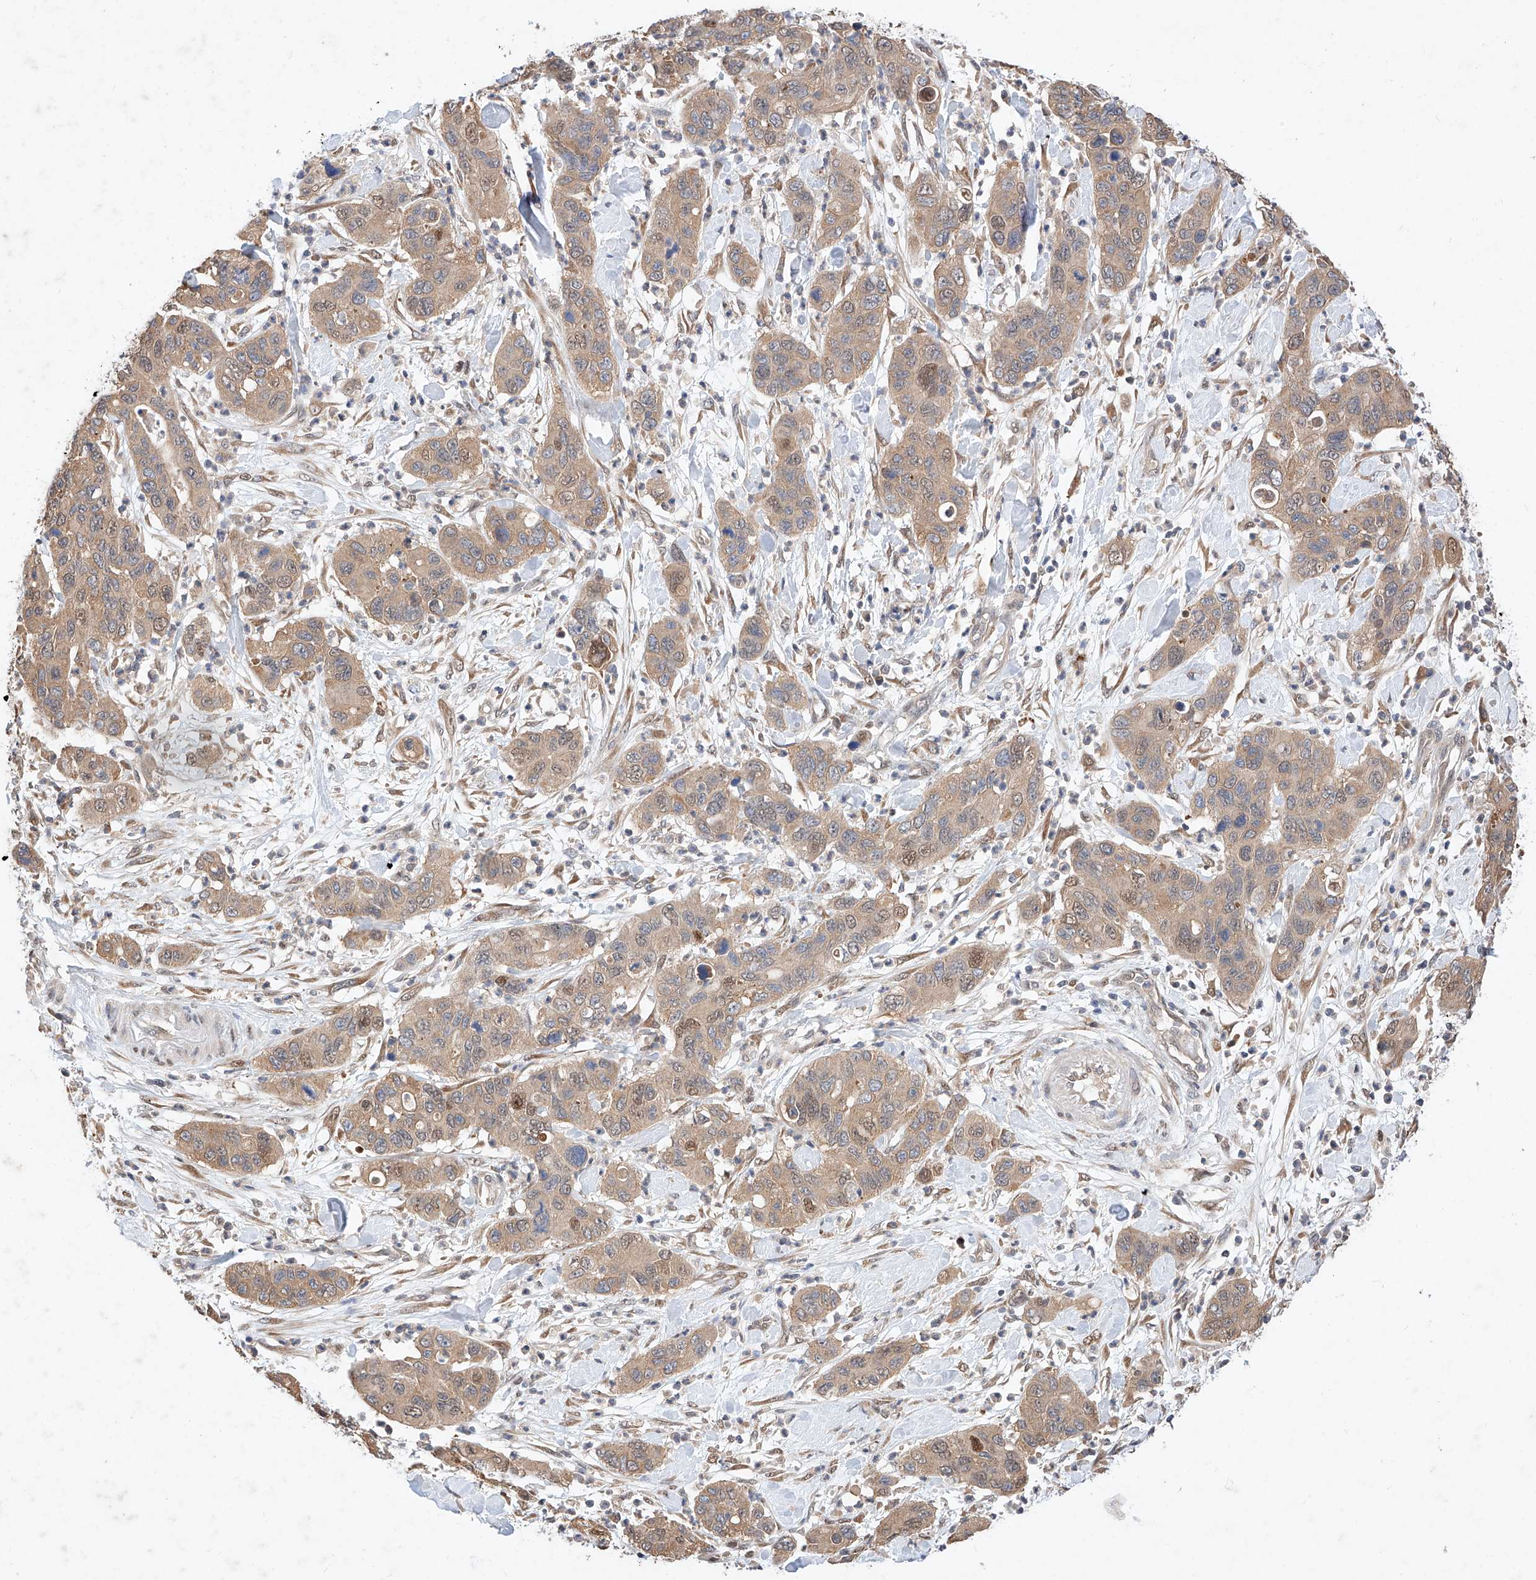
{"staining": {"intensity": "weak", "quantity": ">75%", "location": "cytoplasmic/membranous,nuclear"}, "tissue": "pancreatic cancer", "cell_type": "Tumor cells", "image_type": "cancer", "snomed": [{"axis": "morphology", "description": "Adenocarcinoma, NOS"}, {"axis": "topography", "description": "Pancreas"}], "caption": "Immunohistochemical staining of pancreatic cancer (adenocarcinoma) reveals low levels of weak cytoplasmic/membranous and nuclear protein staining in about >75% of tumor cells.", "gene": "ZSCAN4", "patient": {"sex": "female", "age": 71}}